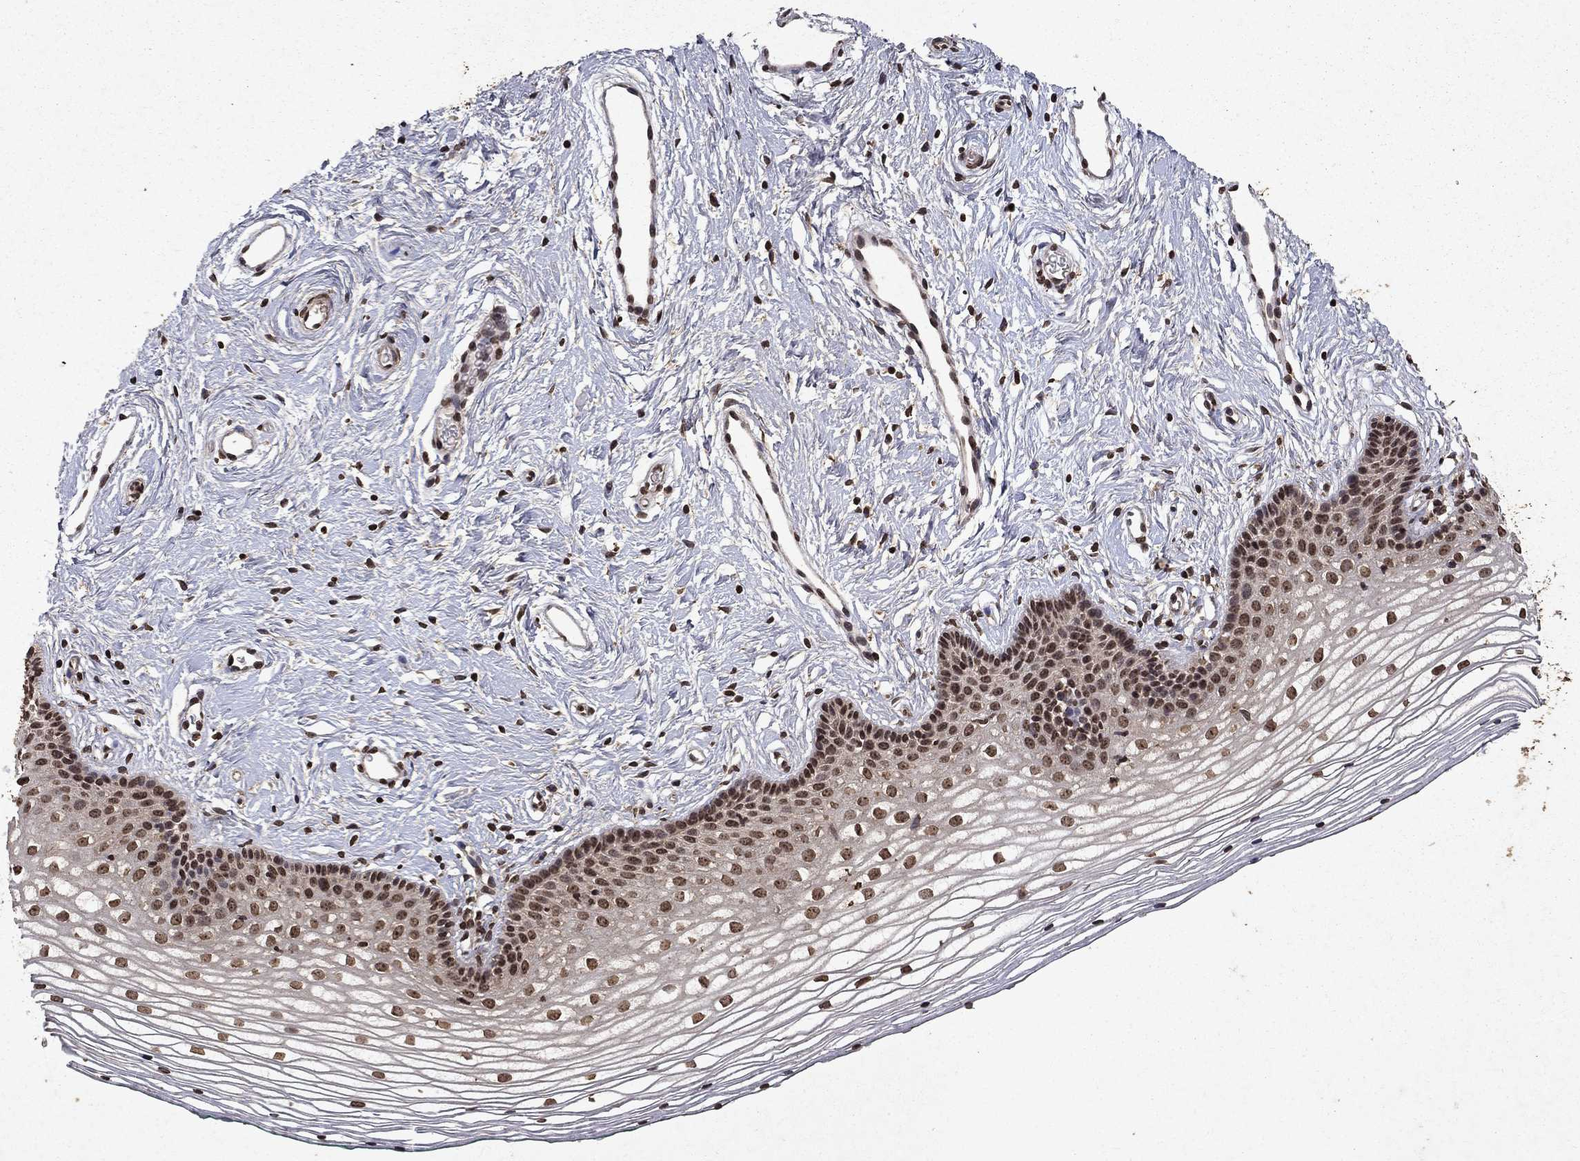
{"staining": {"intensity": "moderate", "quantity": ">75%", "location": "nuclear"}, "tissue": "vagina", "cell_type": "Squamous epithelial cells", "image_type": "normal", "snomed": [{"axis": "morphology", "description": "Normal tissue, NOS"}, {"axis": "topography", "description": "Vagina"}], "caption": "This micrograph shows immunohistochemistry staining of normal vagina, with medium moderate nuclear staining in about >75% of squamous epithelial cells.", "gene": "PIN4", "patient": {"sex": "female", "age": 36}}